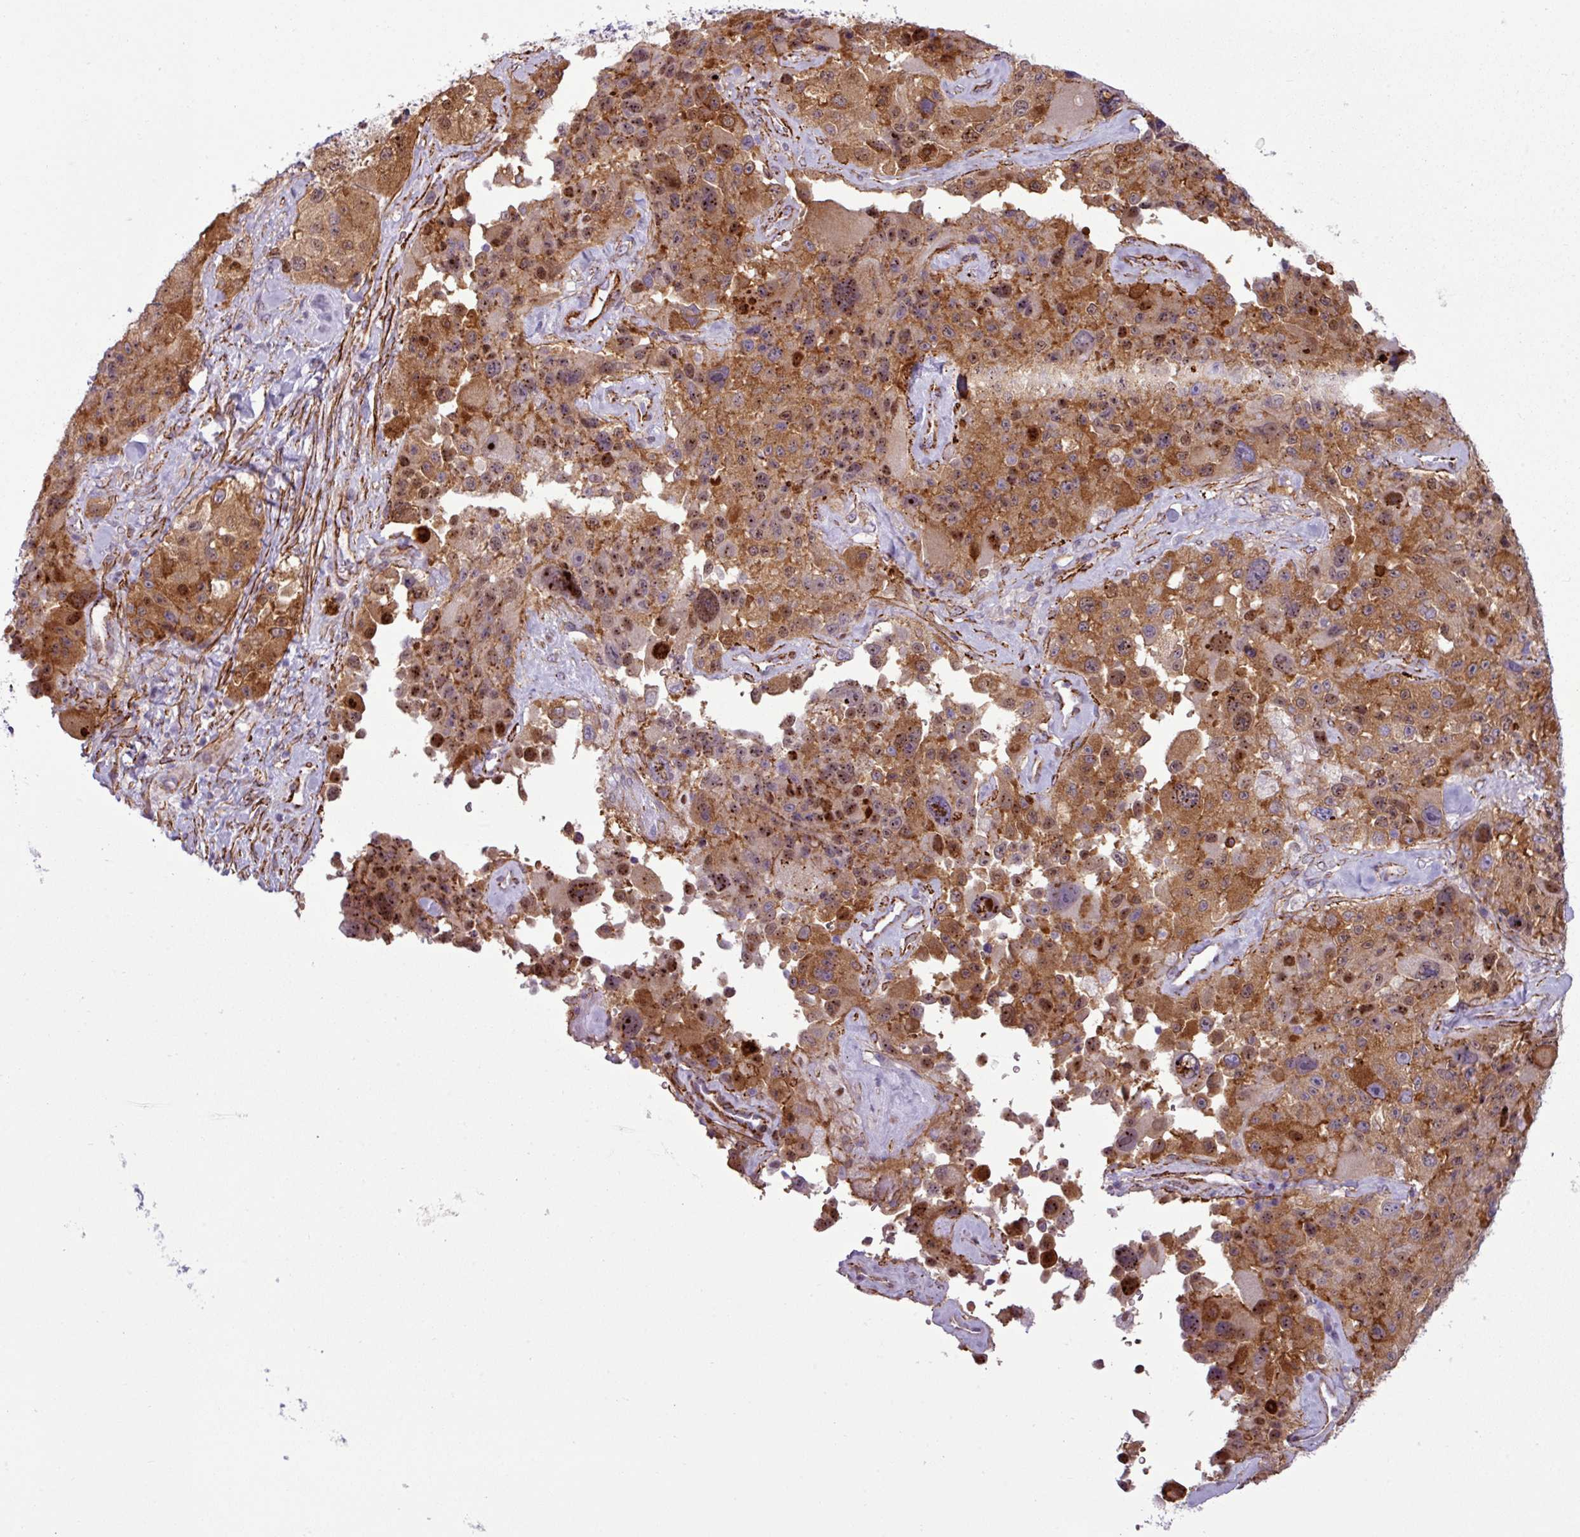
{"staining": {"intensity": "moderate", "quantity": ">75%", "location": "cytoplasmic/membranous,nuclear"}, "tissue": "melanoma", "cell_type": "Tumor cells", "image_type": "cancer", "snomed": [{"axis": "morphology", "description": "Malignant melanoma, Metastatic site"}, {"axis": "topography", "description": "Lymph node"}], "caption": "Brown immunohistochemical staining in human melanoma reveals moderate cytoplasmic/membranous and nuclear expression in approximately >75% of tumor cells.", "gene": "ATP10A", "patient": {"sex": "male", "age": 62}}